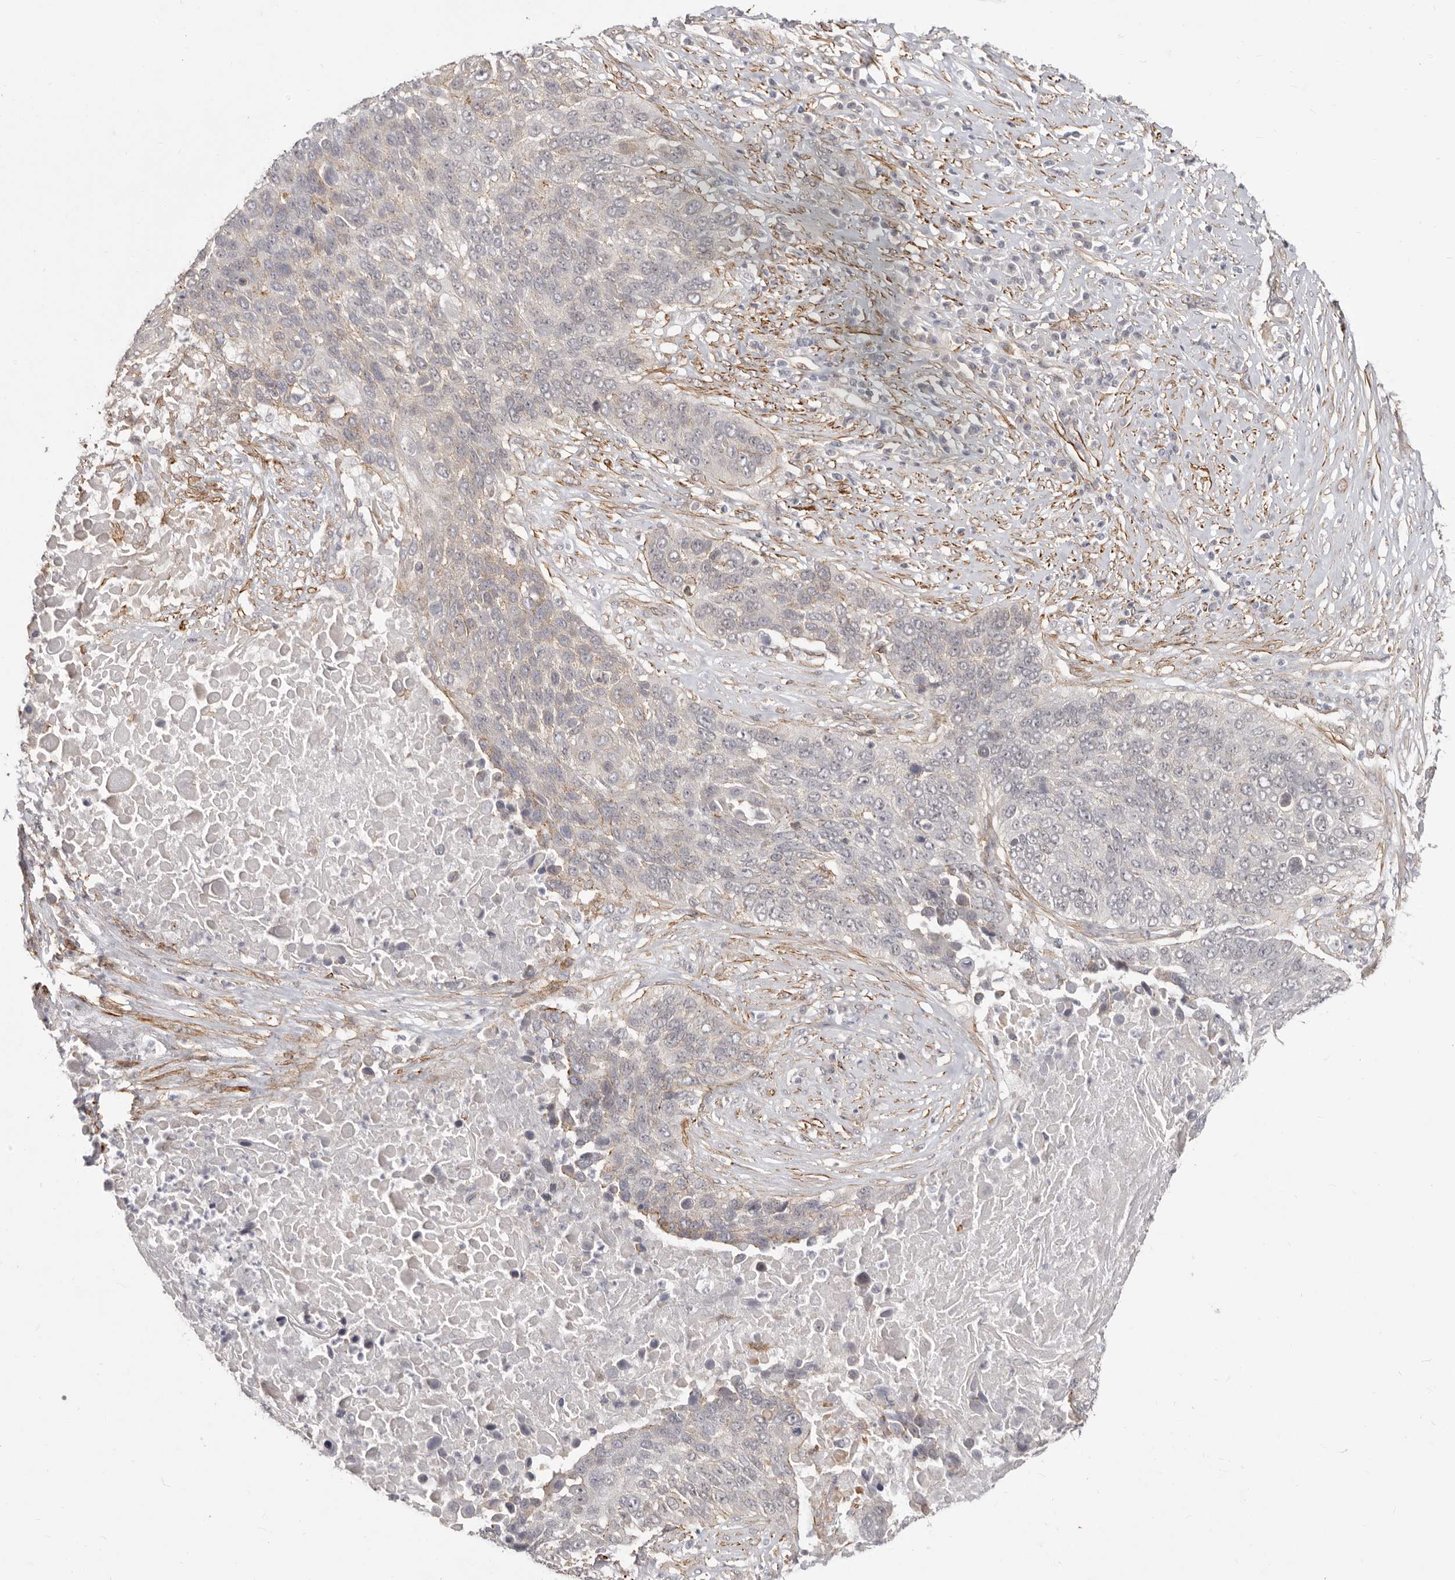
{"staining": {"intensity": "negative", "quantity": "none", "location": "none"}, "tissue": "lung cancer", "cell_type": "Tumor cells", "image_type": "cancer", "snomed": [{"axis": "morphology", "description": "Squamous cell carcinoma, NOS"}, {"axis": "topography", "description": "Lung"}], "caption": "This is a micrograph of immunohistochemistry (IHC) staining of lung cancer (squamous cell carcinoma), which shows no expression in tumor cells.", "gene": "SZT2", "patient": {"sex": "male", "age": 66}}